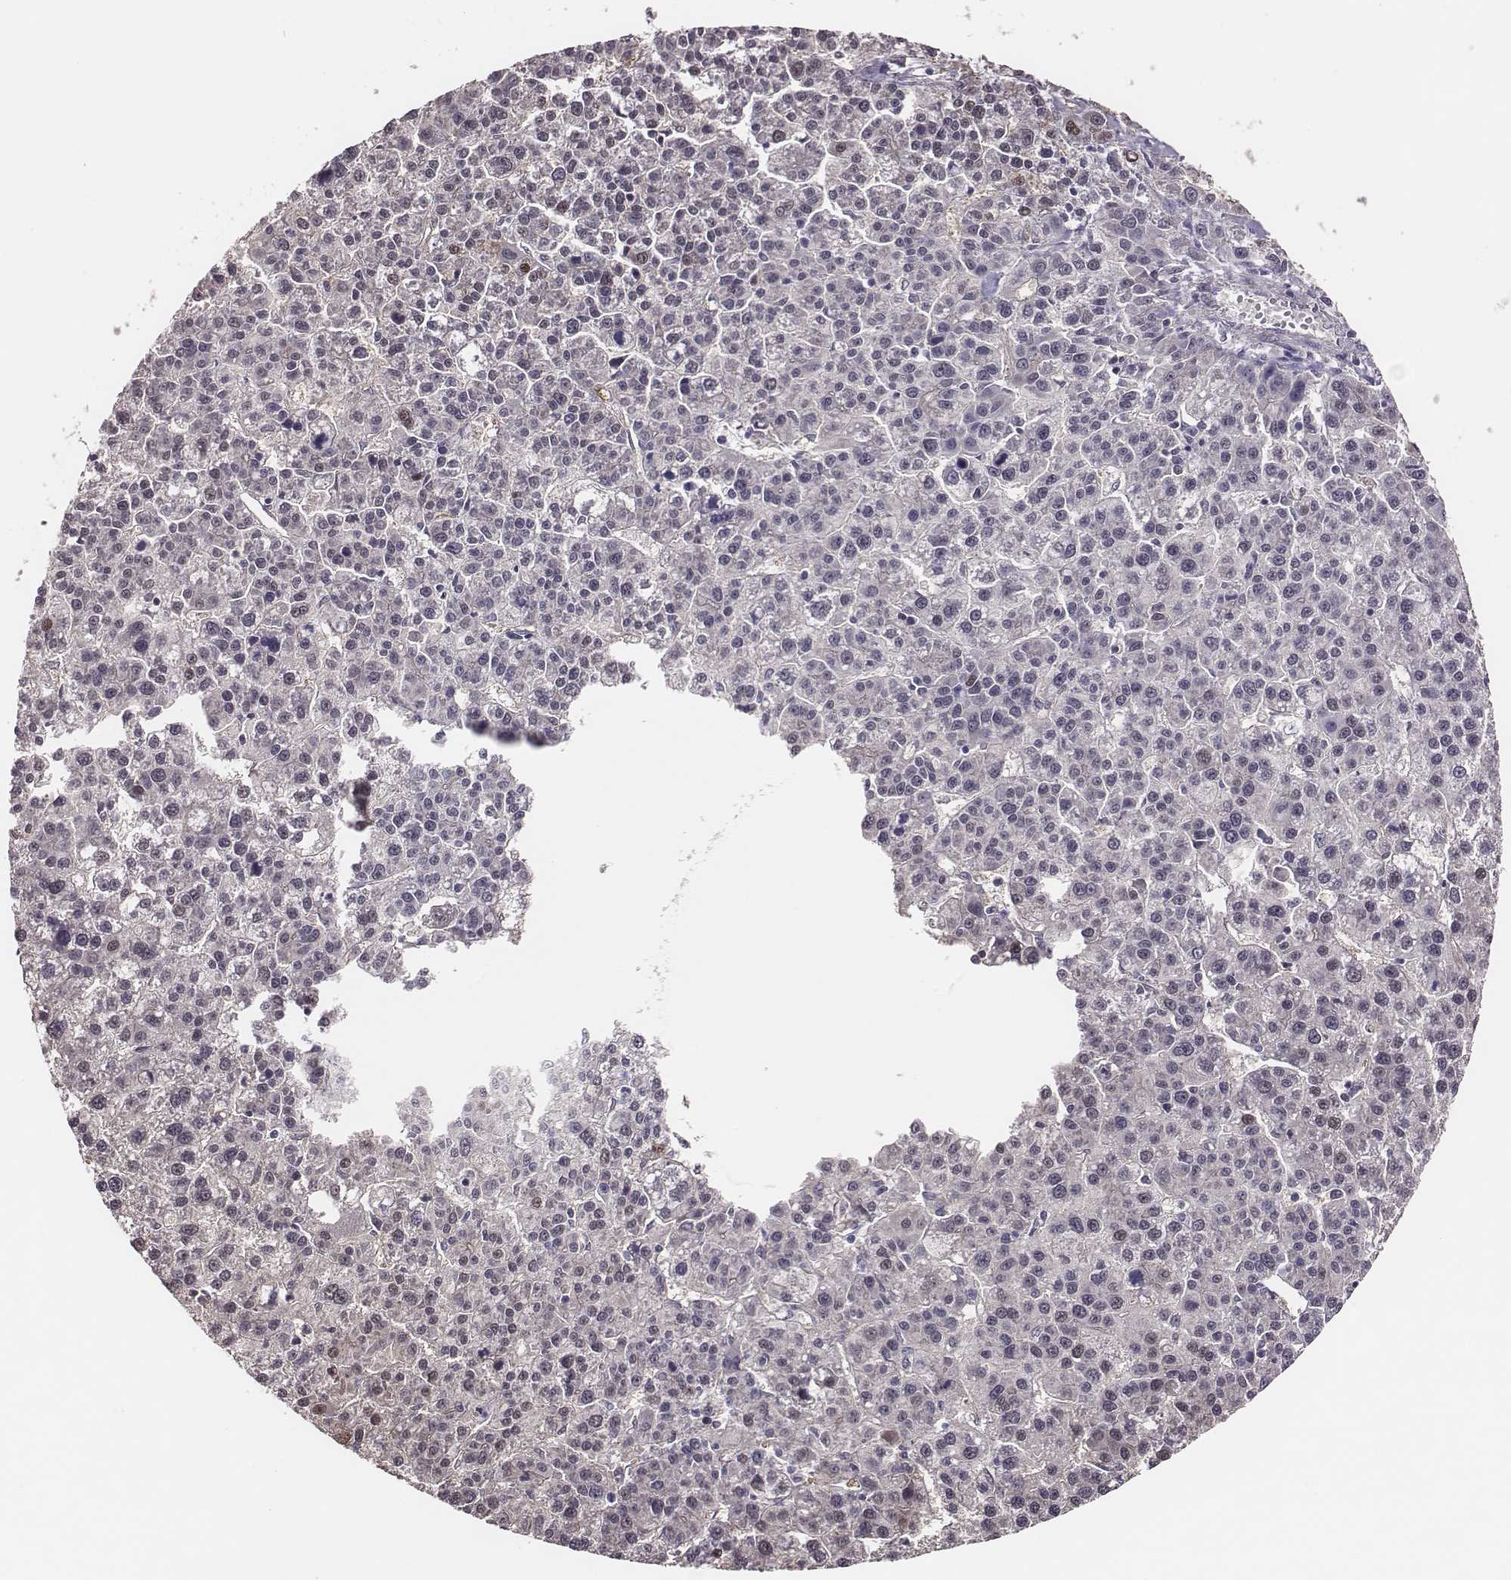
{"staining": {"intensity": "negative", "quantity": "none", "location": "none"}, "tissue": "liver cancer", "cell_type": "Tumor cells", "image_type": "cancer", "snomed": [{"axis": "morphology", "description": "Carcinoma, Hepatocellular, NOS"}, {"axis": "topography", "description": "Liver"}], "caption": "Tumor cells are negative for brown protein staining in liver cancer (hepatocellular carcinoma).", "gene": "SCML2", "patient": {"sex": "female", "age": 58}}